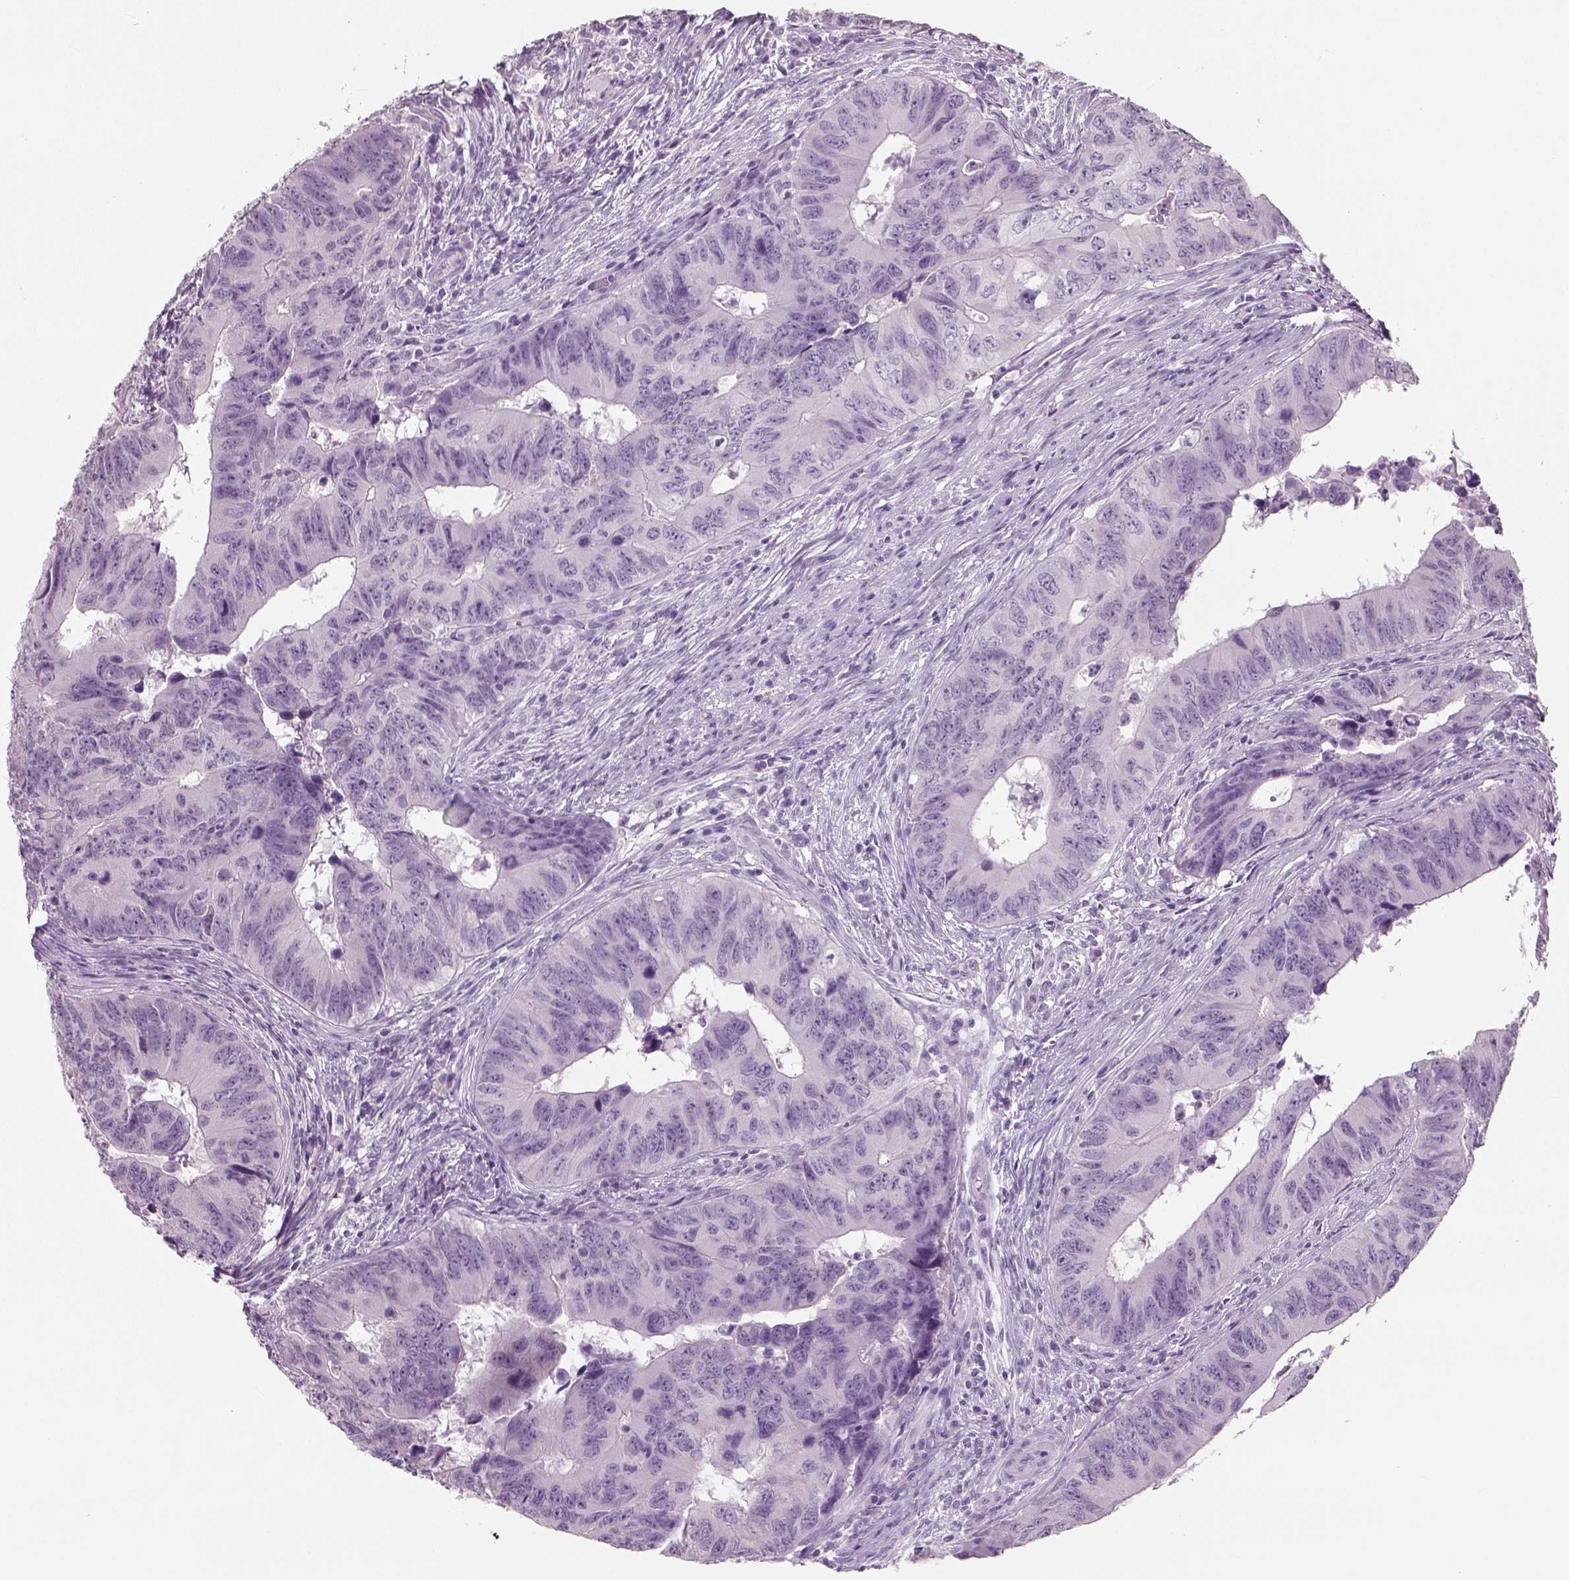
{"staining": {"intensity": "negative", "quantity": "none", "location": "none"}, "tissue": "colorectal cancer", "cell_type": "Tumor cells", "image_type": "cancer", "snomed": [{"axis": "morphology", "description": "Adenocarcinoma, NOS"}, {"axis": "topography", "description": "Colon"}], "caption": "Immunohistochemistry (IHC) photomicrograph of human colorectal cancer (adenocarcinoma) stained for a protein (brown), which demonstrates no positivity in tumor cells.", "gene": "SLC6A2", "patient": {"sex": "female", "age": 82}}